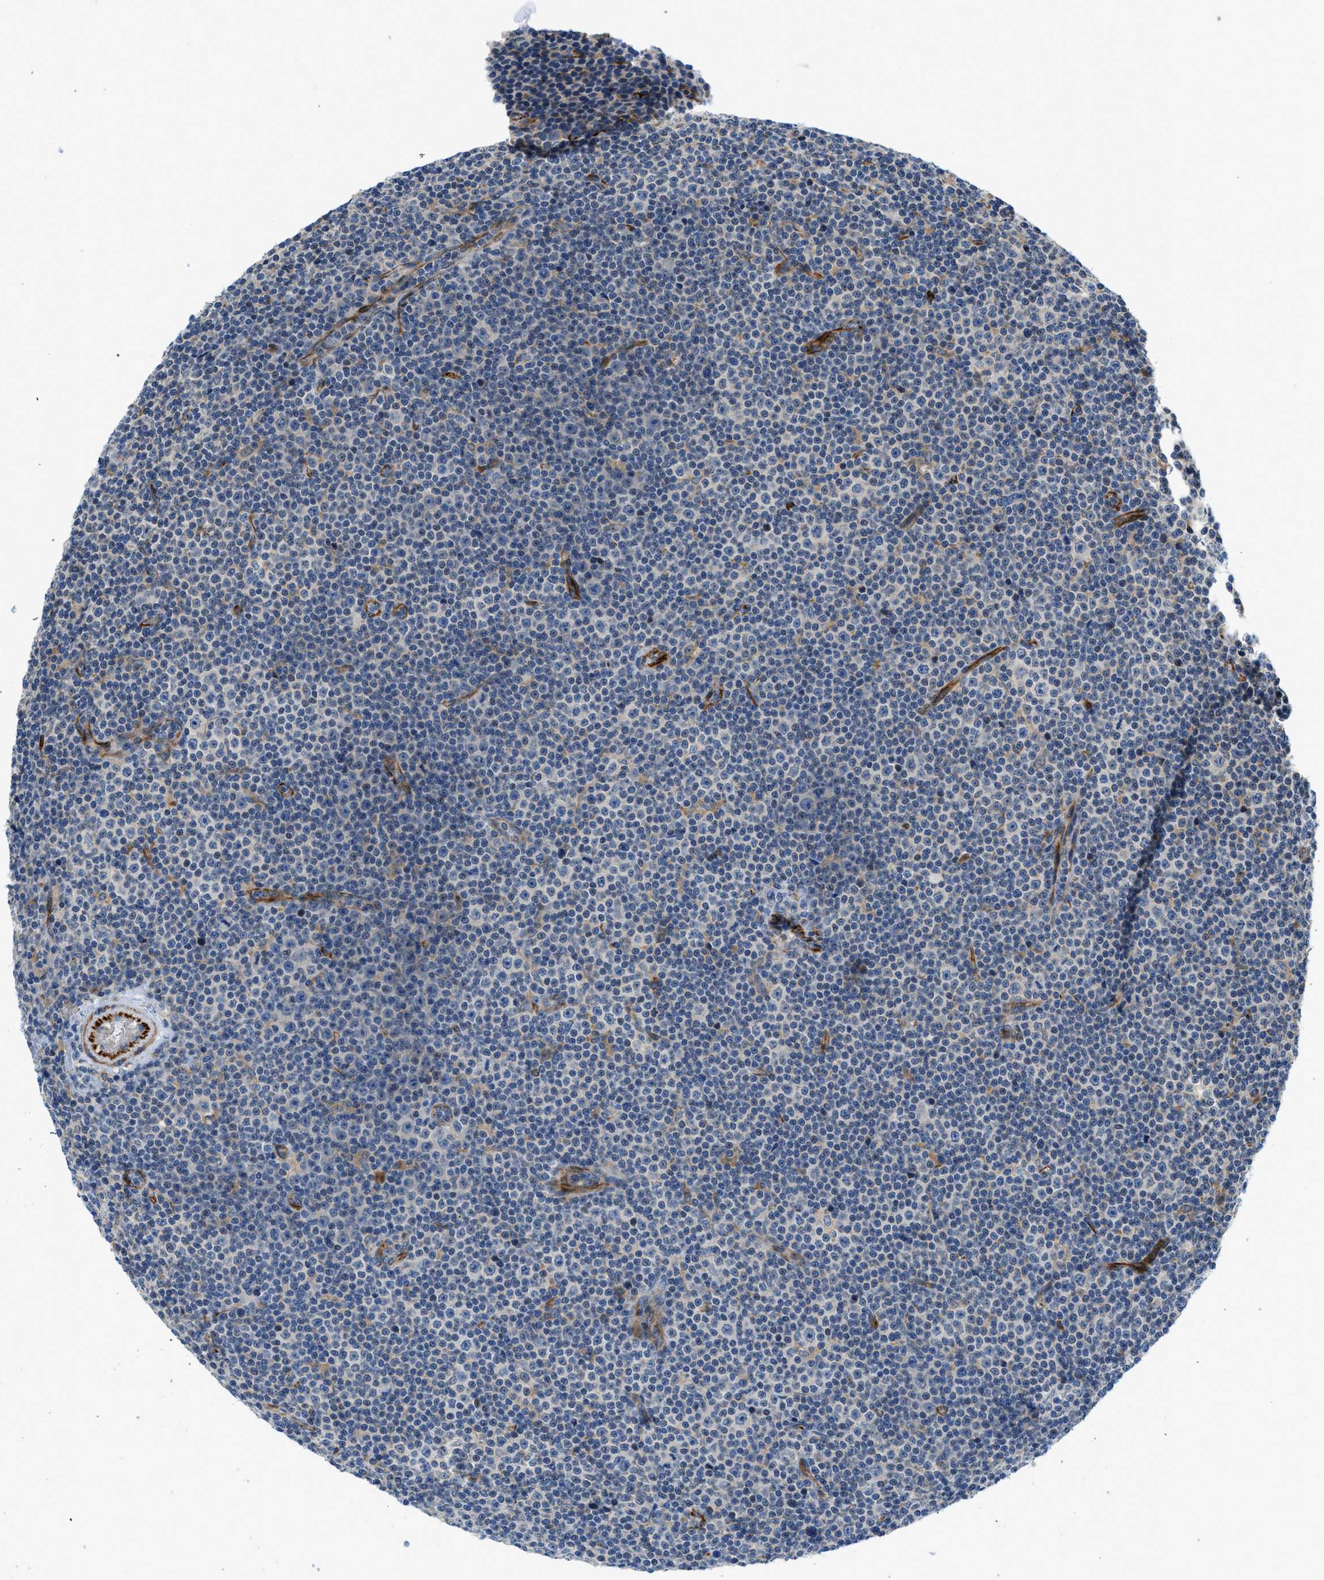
{"staining": {"intensity": "negative", "quantity": "none", "location": "none"}, "tissue": "lymphoma", "cell_type": "Tumor cells", "image_type": "cancer", "snomed": [{"axis": "morphology", "description": "Malignant lymphoma, non-Hodgkin's type, Low grade"}, {"axis": "topography", "description": "Lymph node"}], "caption": "Immunohistochemistry (IHC) image of neoplastic tissue: lymphoma stained with DAB (3,3'-diaminobenzidine) exhibits no significant protein positivity in tumor cells. Nuclei are stained in blue.", "gene": "ZNF831", "patient": {"sex": "female", "age": 67}}